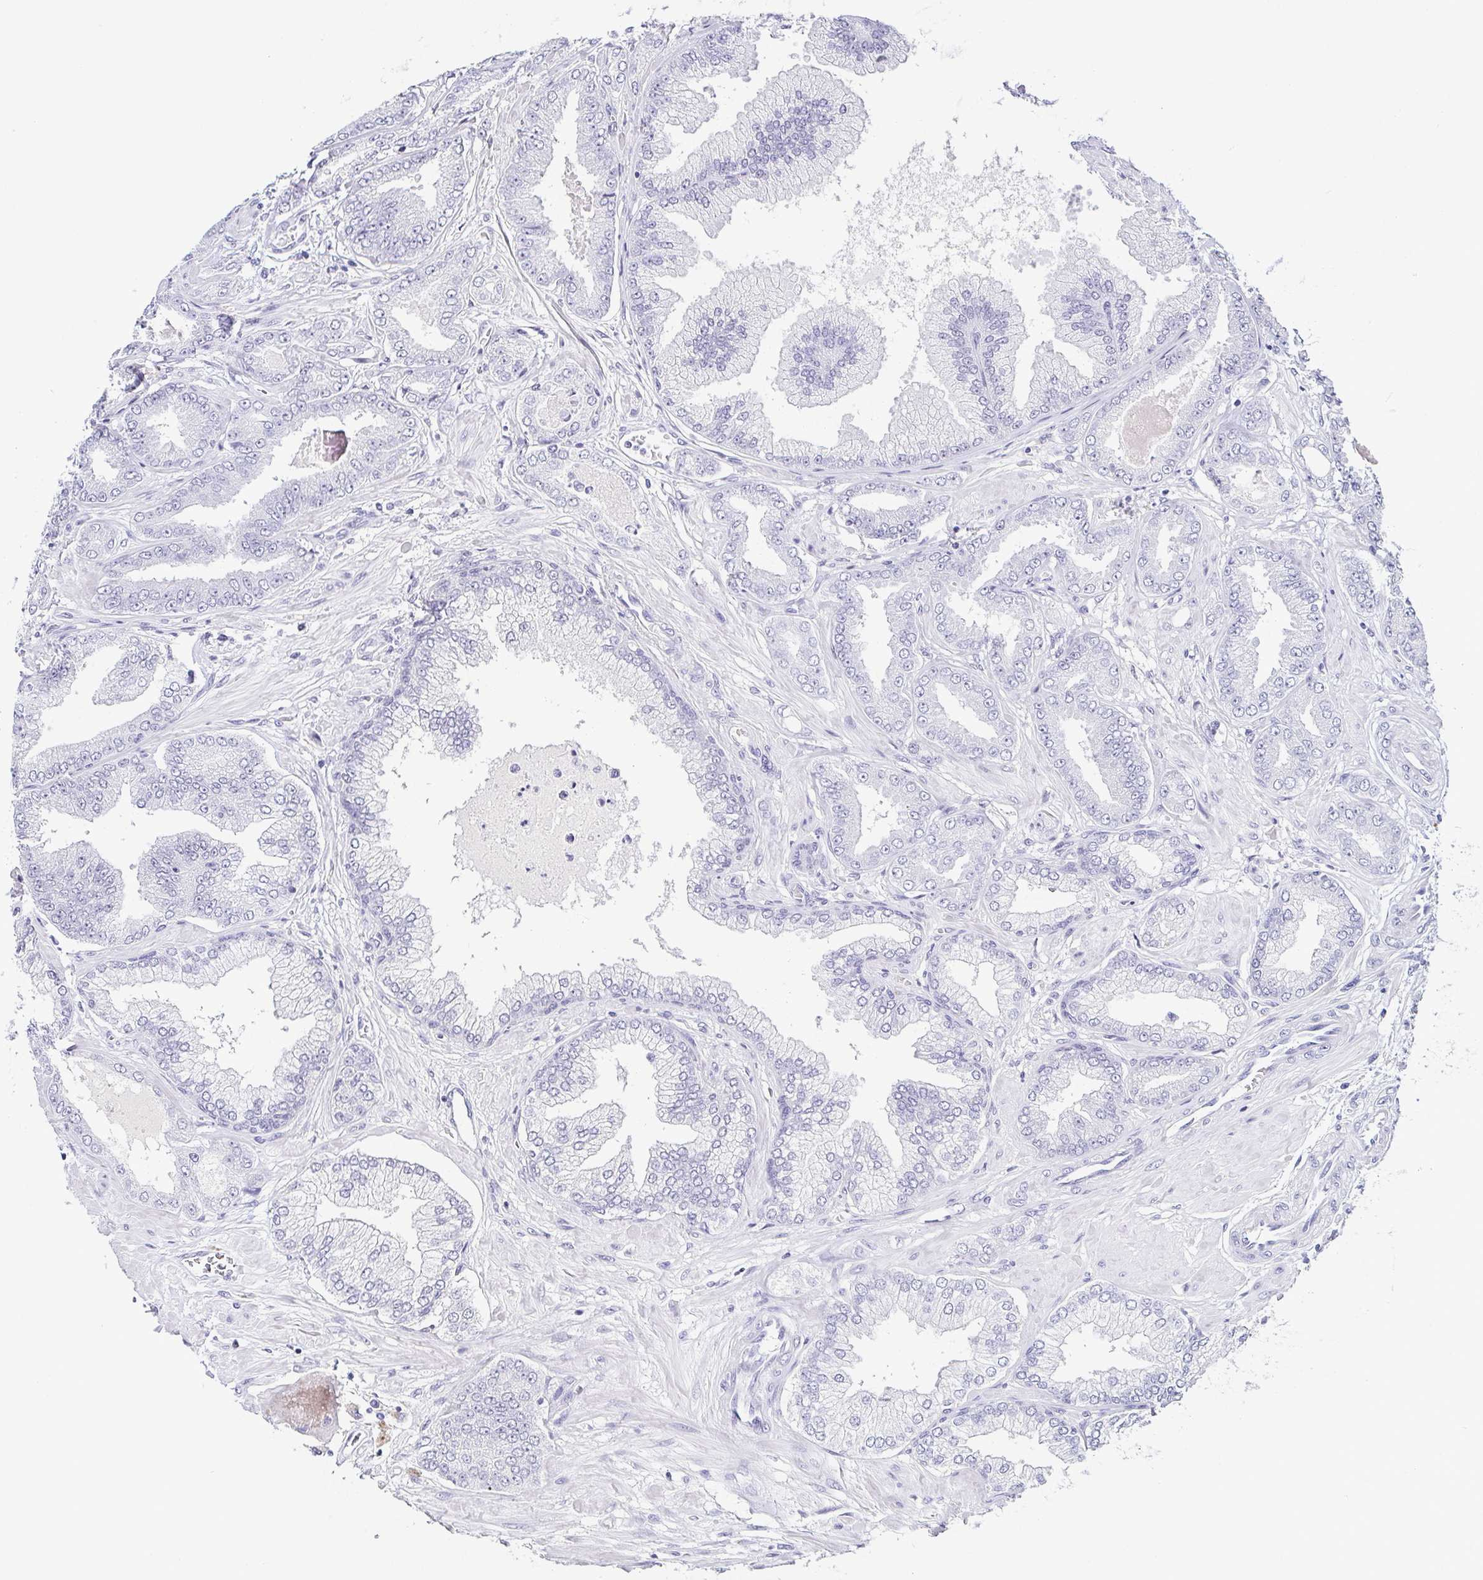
{"staining": {"intensity": "negative", "quantity": "none", "location": "none"}, "tissue": "prostate cancer", "cell_type": "Tumor cells", "image_type": "cancer", "snomed": [{"axis": "morphology", "description": "Adenocarcinoma, Low grade"}, {"axis": "topography", "description": "Prostate"}], "caption": "Immunohistochemistry (IHC) of human adenocarcinoma (low-grade) (prostate) displays no expression in tumor cells.", "gene": "TCF3", "patient": {"sex": "male", "age": 55}}